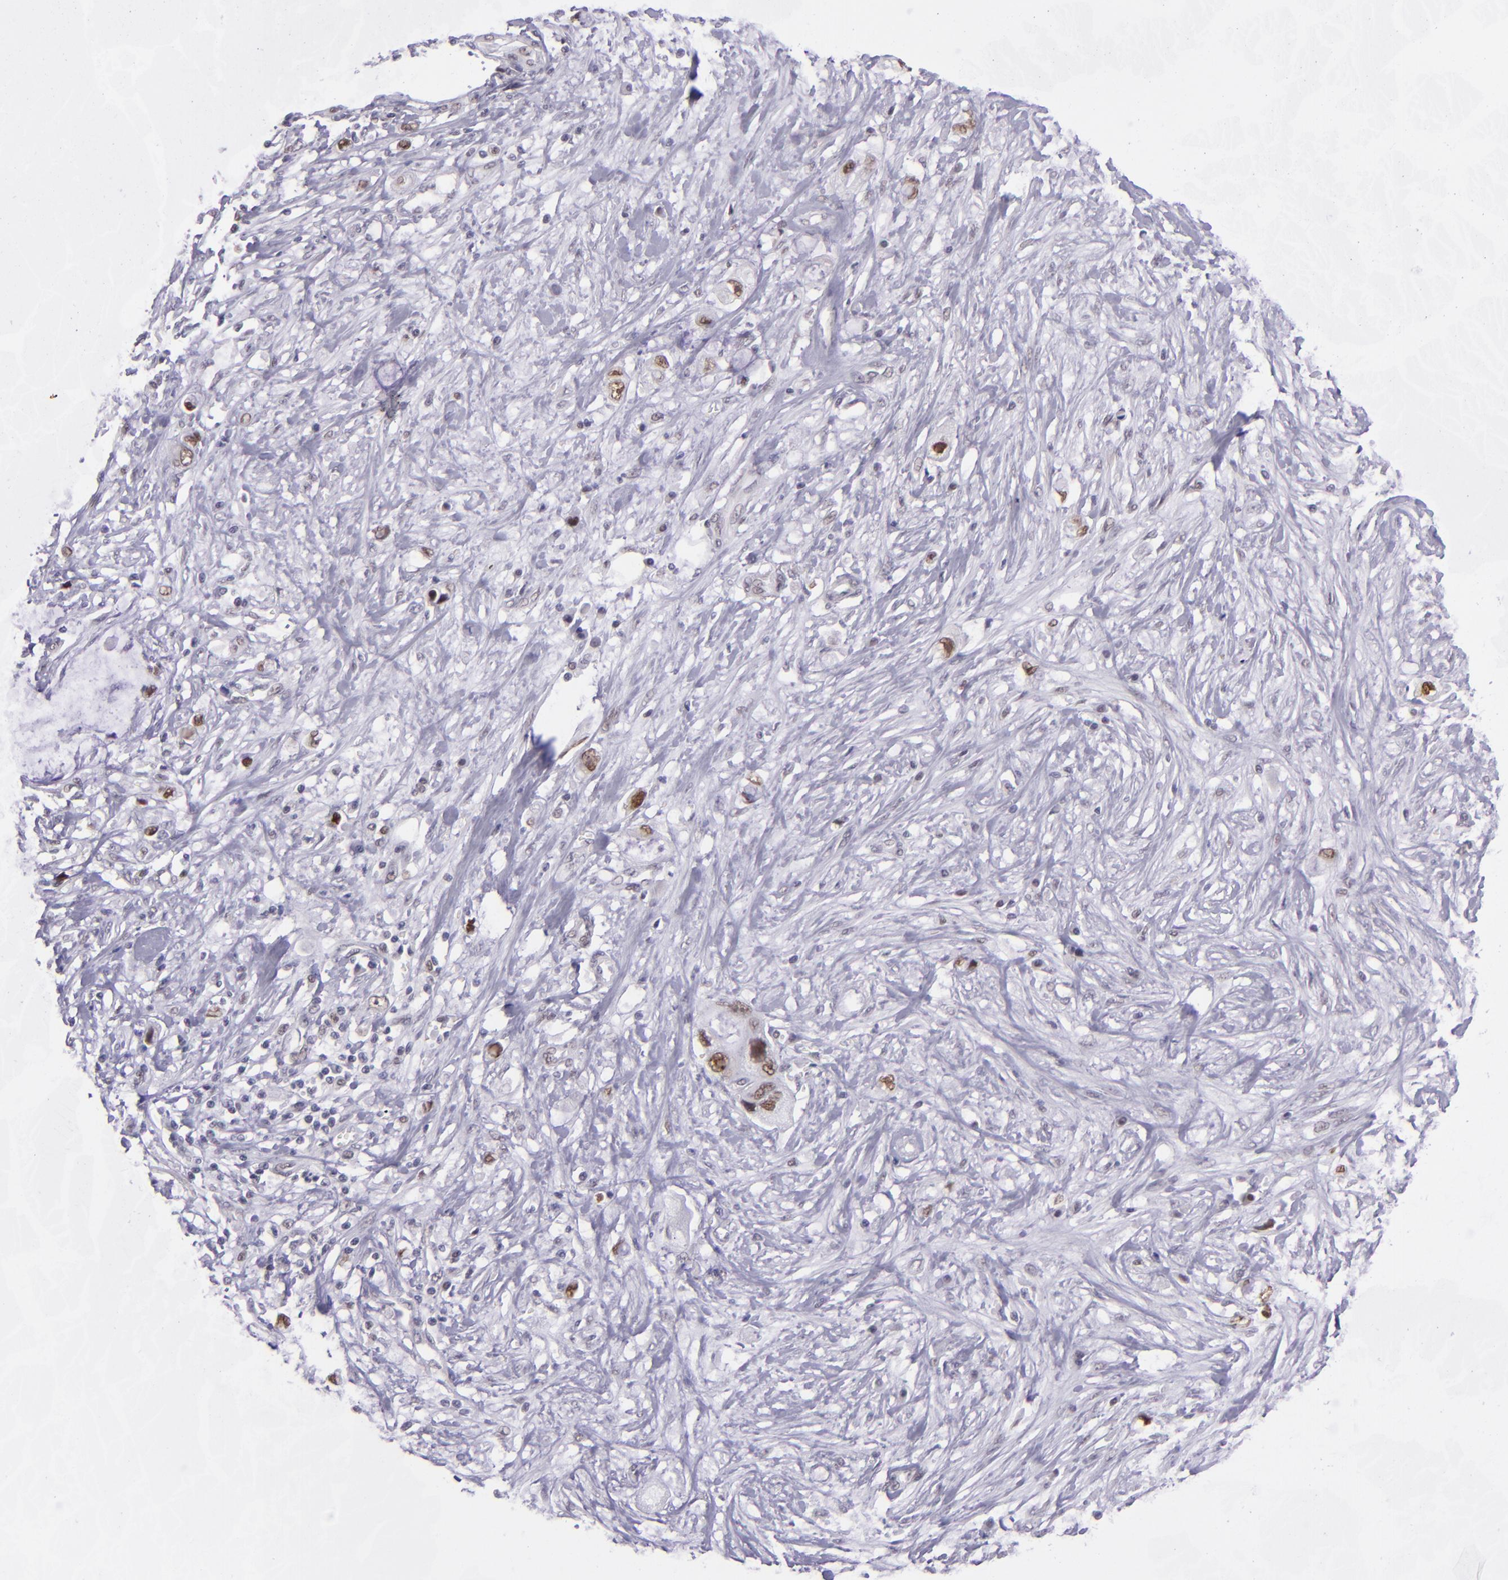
{"staining": {"intensity": "moderate", "quantity": "25%-75%", "location": "nuclear"}, "tissue": "pancreatic cancer", "cell_type": "Tumor cells", "image_type": "cancer", "snomed": [{"axis": "morphology", "description": "Adenocarcinoma, NOS"}, {"axis": "topography", "description": "Pancreas"}, {"axis": "topography", "description": "Stomach, upper"}], "caption": "Moderate nuclear positivity is identified in approximately 25%-75% of tumor cells in pancreatic cancer.", "gene": "BAG1", "patient": {"sex": "male", "age": 77}}